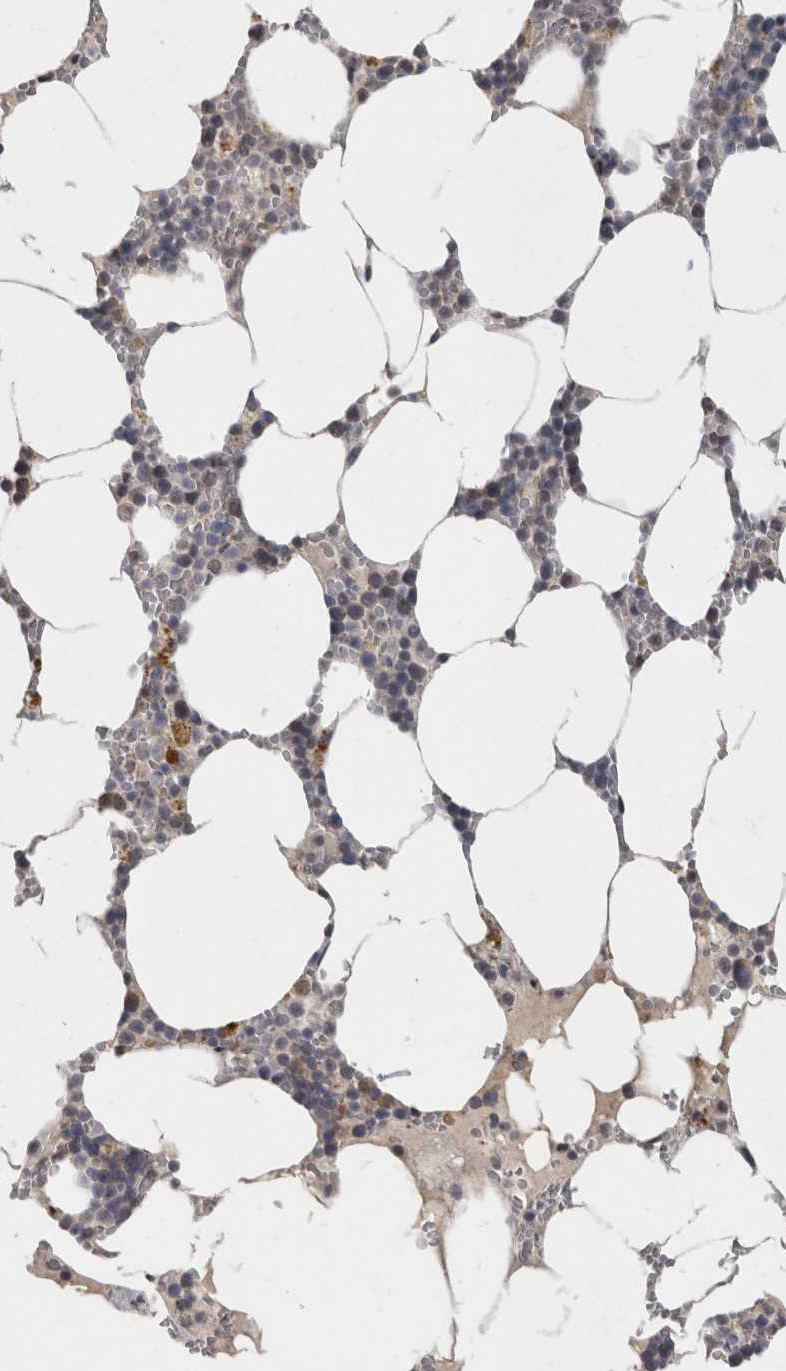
{"staining": {"intensity": "weak", "quantity": "<25%", "location": "cytoplasmic/membranous"}, "tissue": "bone marrow", "cell_type": "Hematopoietic cells", "image_type": "normal", "snomed": [{"axis": "morphology", "description": "Normal tissue, NOS"}, {"axis": "topography", "description": "Bone marrow"}], "caption": "Immunohistochemical staining of benign bone marrow shows no significant positivity in hematopoietic cells.", "gene": "RHPN1", "patient": {"sex": "male", "age": 70}}